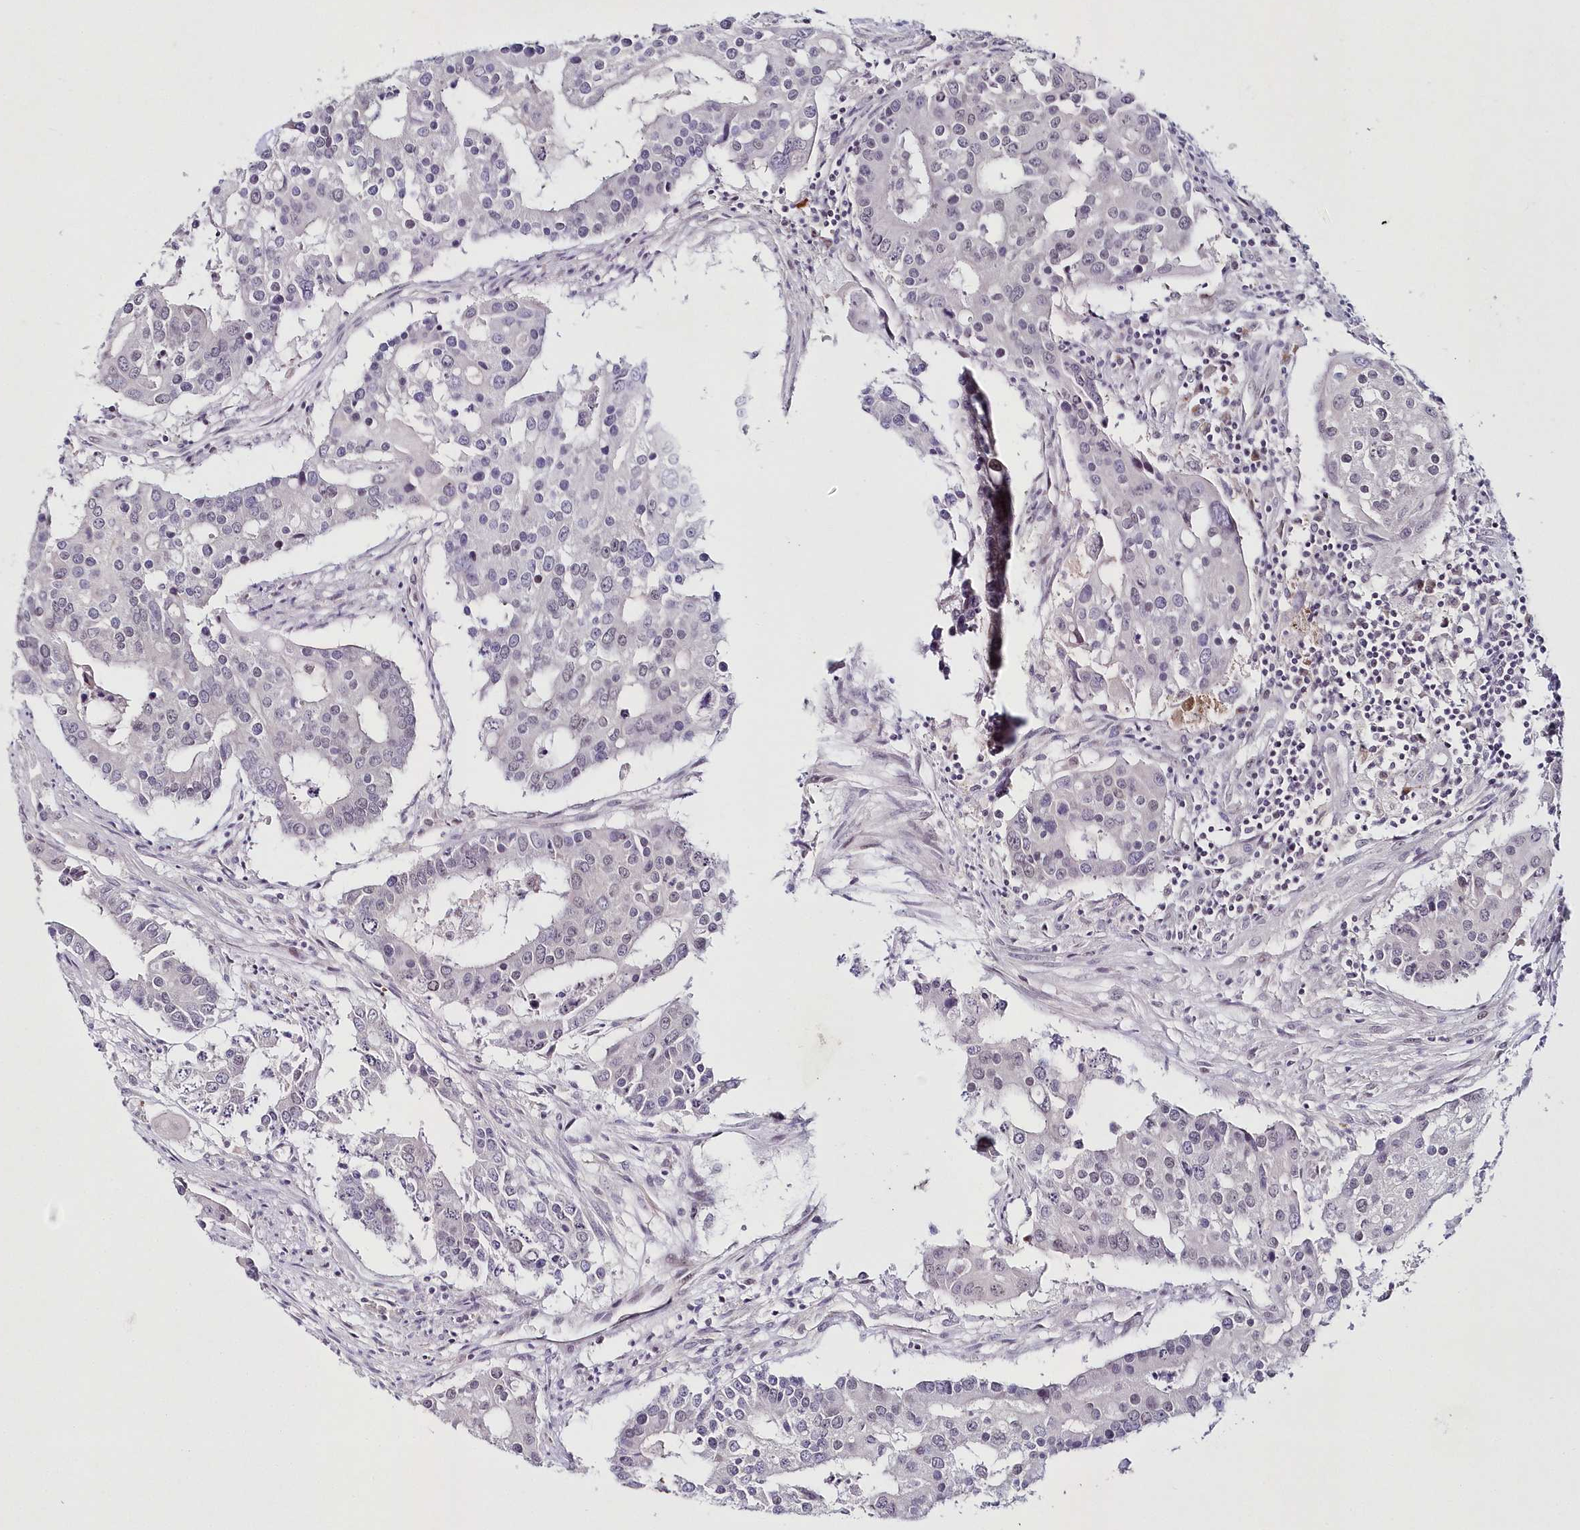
{"staining": {"intensity": "moderate", "quantity": "<25%", "location": "cytoplasmic/membranous"}, "tissue": "colorectal cancer", "cell_type": "Tumor cells", "image_type": "cancer", "snomed": [{"axis": "morphology", "description": "Adenocarcinoma, NOS"}, {"axis": "topography", "description": "Colon"}], "caption": "Immunohistochemistry photomicrograph of neoplastic tissue: human colorectal adenocarcinoma stained using IHC displays low levels of moderate protein expression localized specifically in the cytoplasmic/membranous of tumor cells, appearing as a cytoplasmic/membranous brown color.", "gene": "HYCC2", "patient": {"sex": "male", "age": 77}}